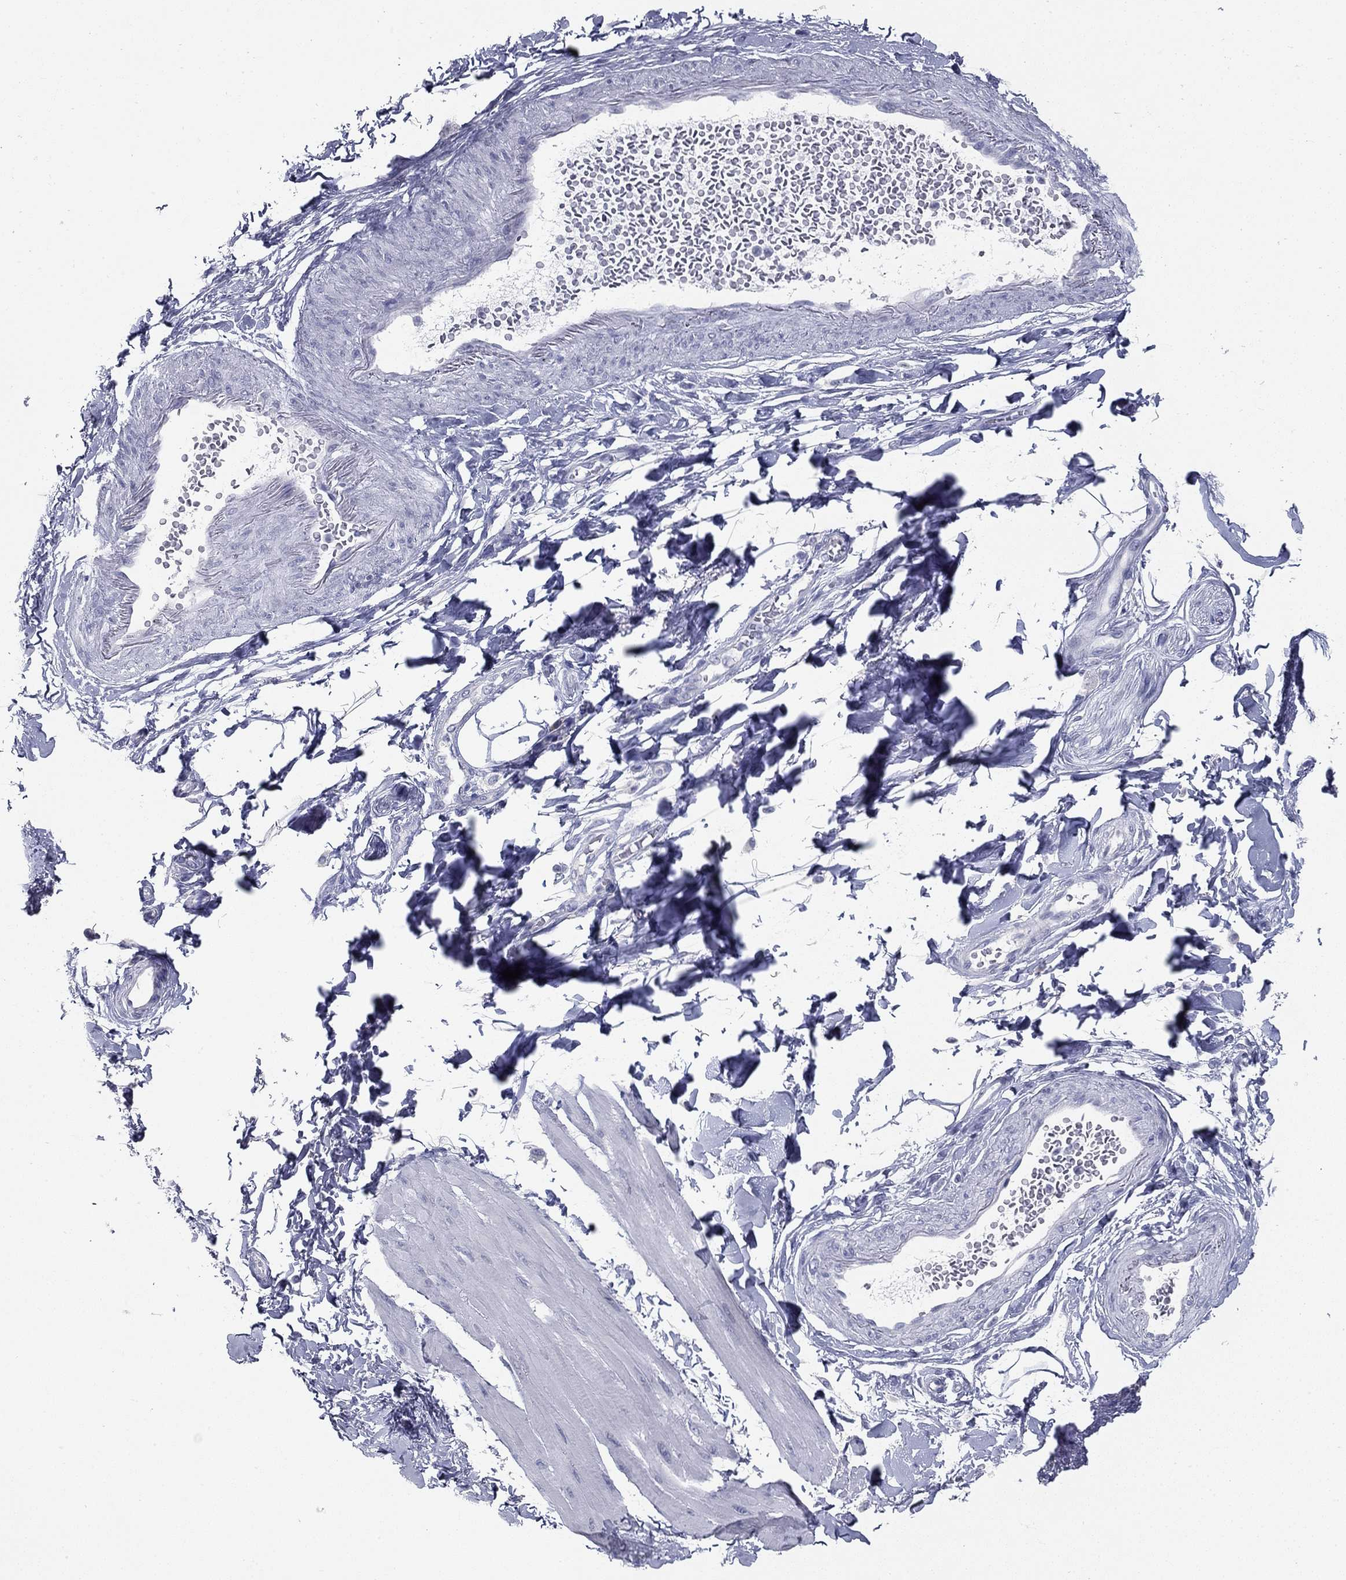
{"staining": {"intensity": "negative", "quantity": "none", "location": "none"}, "tissue": "smooth muscle", "cell_type": "Smooth muscle cells", "image_type": "normal", "snomed": [{"axis": "morphology", "description": "Normal tissue, NOS"}, {"axis": "topography", "description": "Adipose tissue"}, {"axis": "topography", "description": "Smooth muscle"}, {"axis": "topography", "description": "Peripheral nerve tissue"}], "caption": "Image shows no significant protein expression in smooth muscle cells of normal smooth muscle.", "gene": "TAC1", "patient": {"sex": "male", "age": 83}}